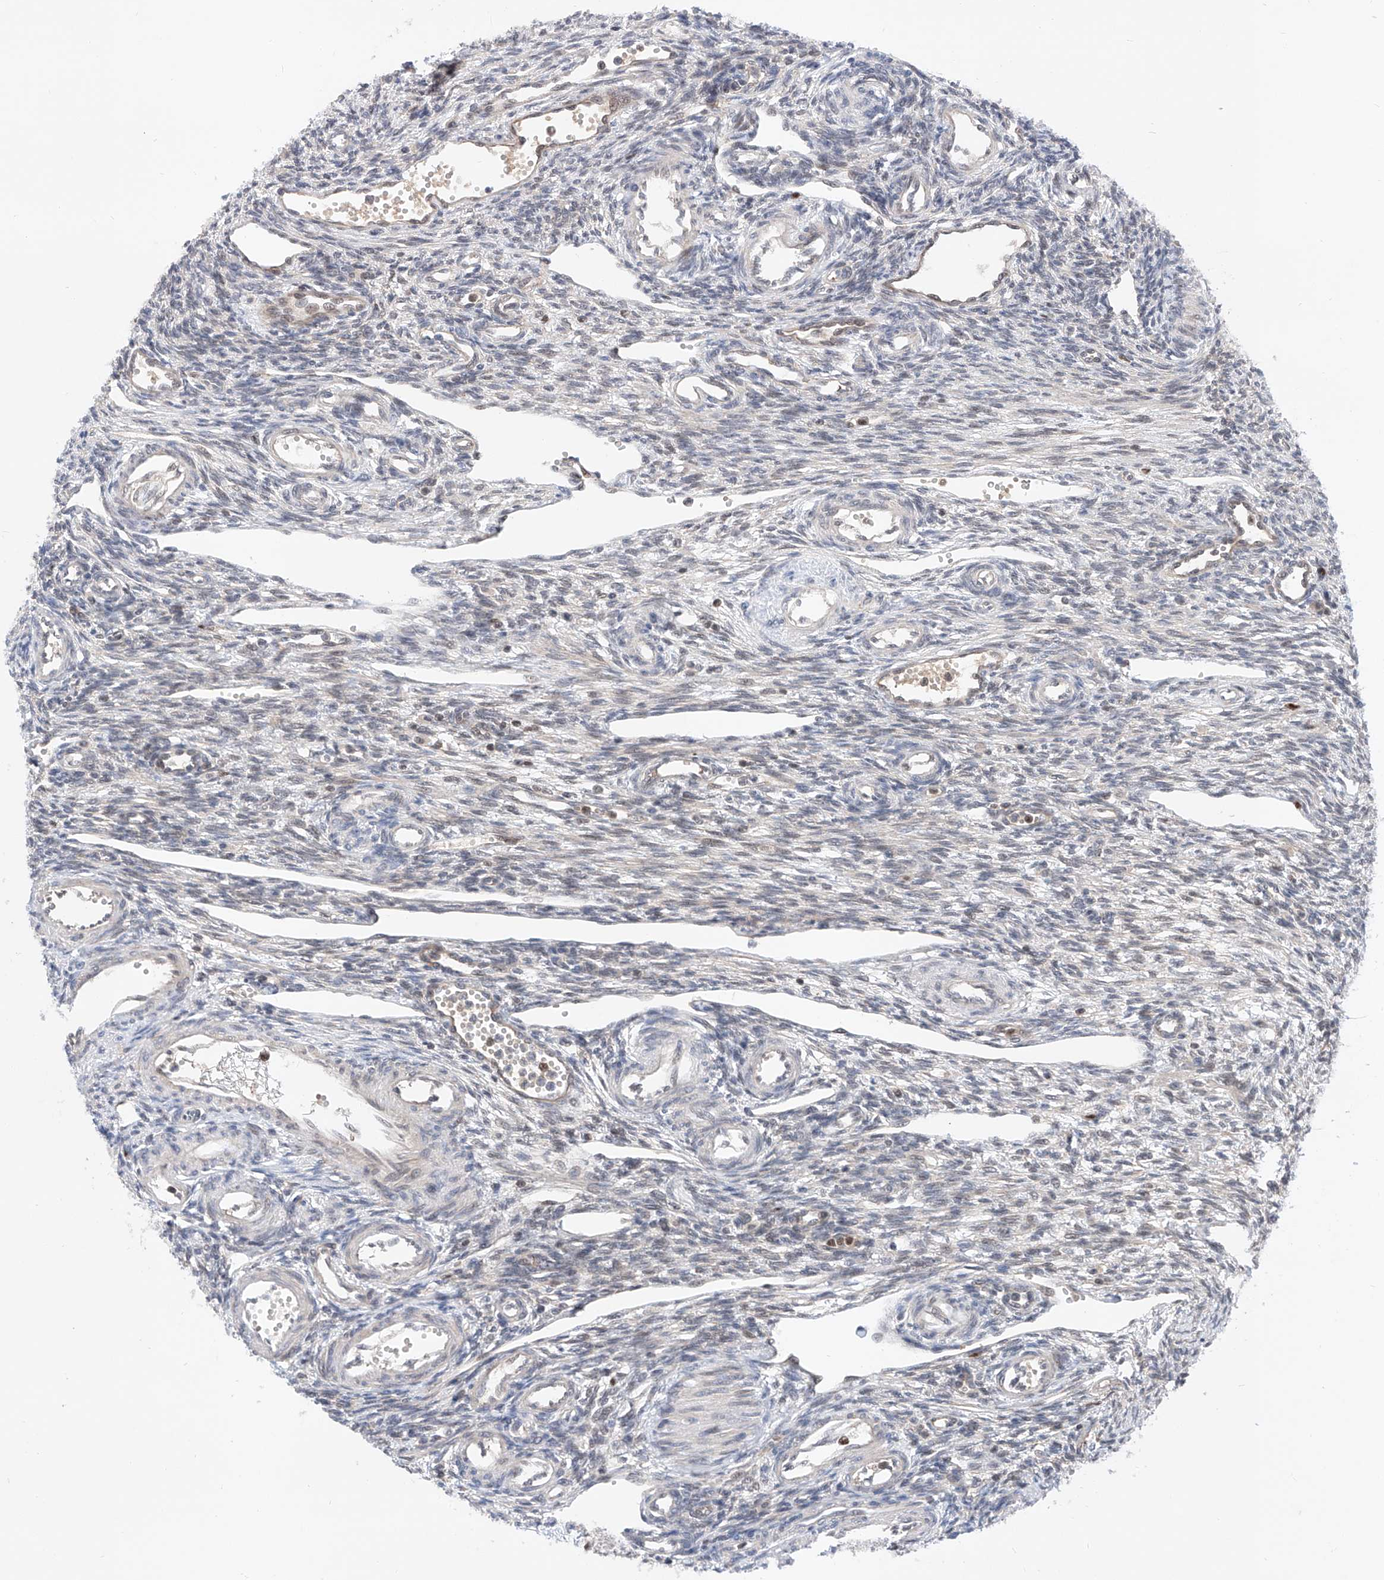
{"staining": {"intensity": "negative", "quantity": "none", "location": "none"}, "tissue": "ovary", "cell_type": "Ovarian stroma cells", "image_type": "normal", "snomed": [{"axis": "morphology", "description": "Normal tissue, NOS"}, {"axis": "morphology", "description": "Cyst, NOS"}, {"axis": "topography", "description": "Ovary"}], "caption": "This is an IHC photomicrograph of normal human ovary. There is no expression in ovarian stroma cells.", "gene": "SNRNP200", "patient": {"sex": "female", "age": 33}}